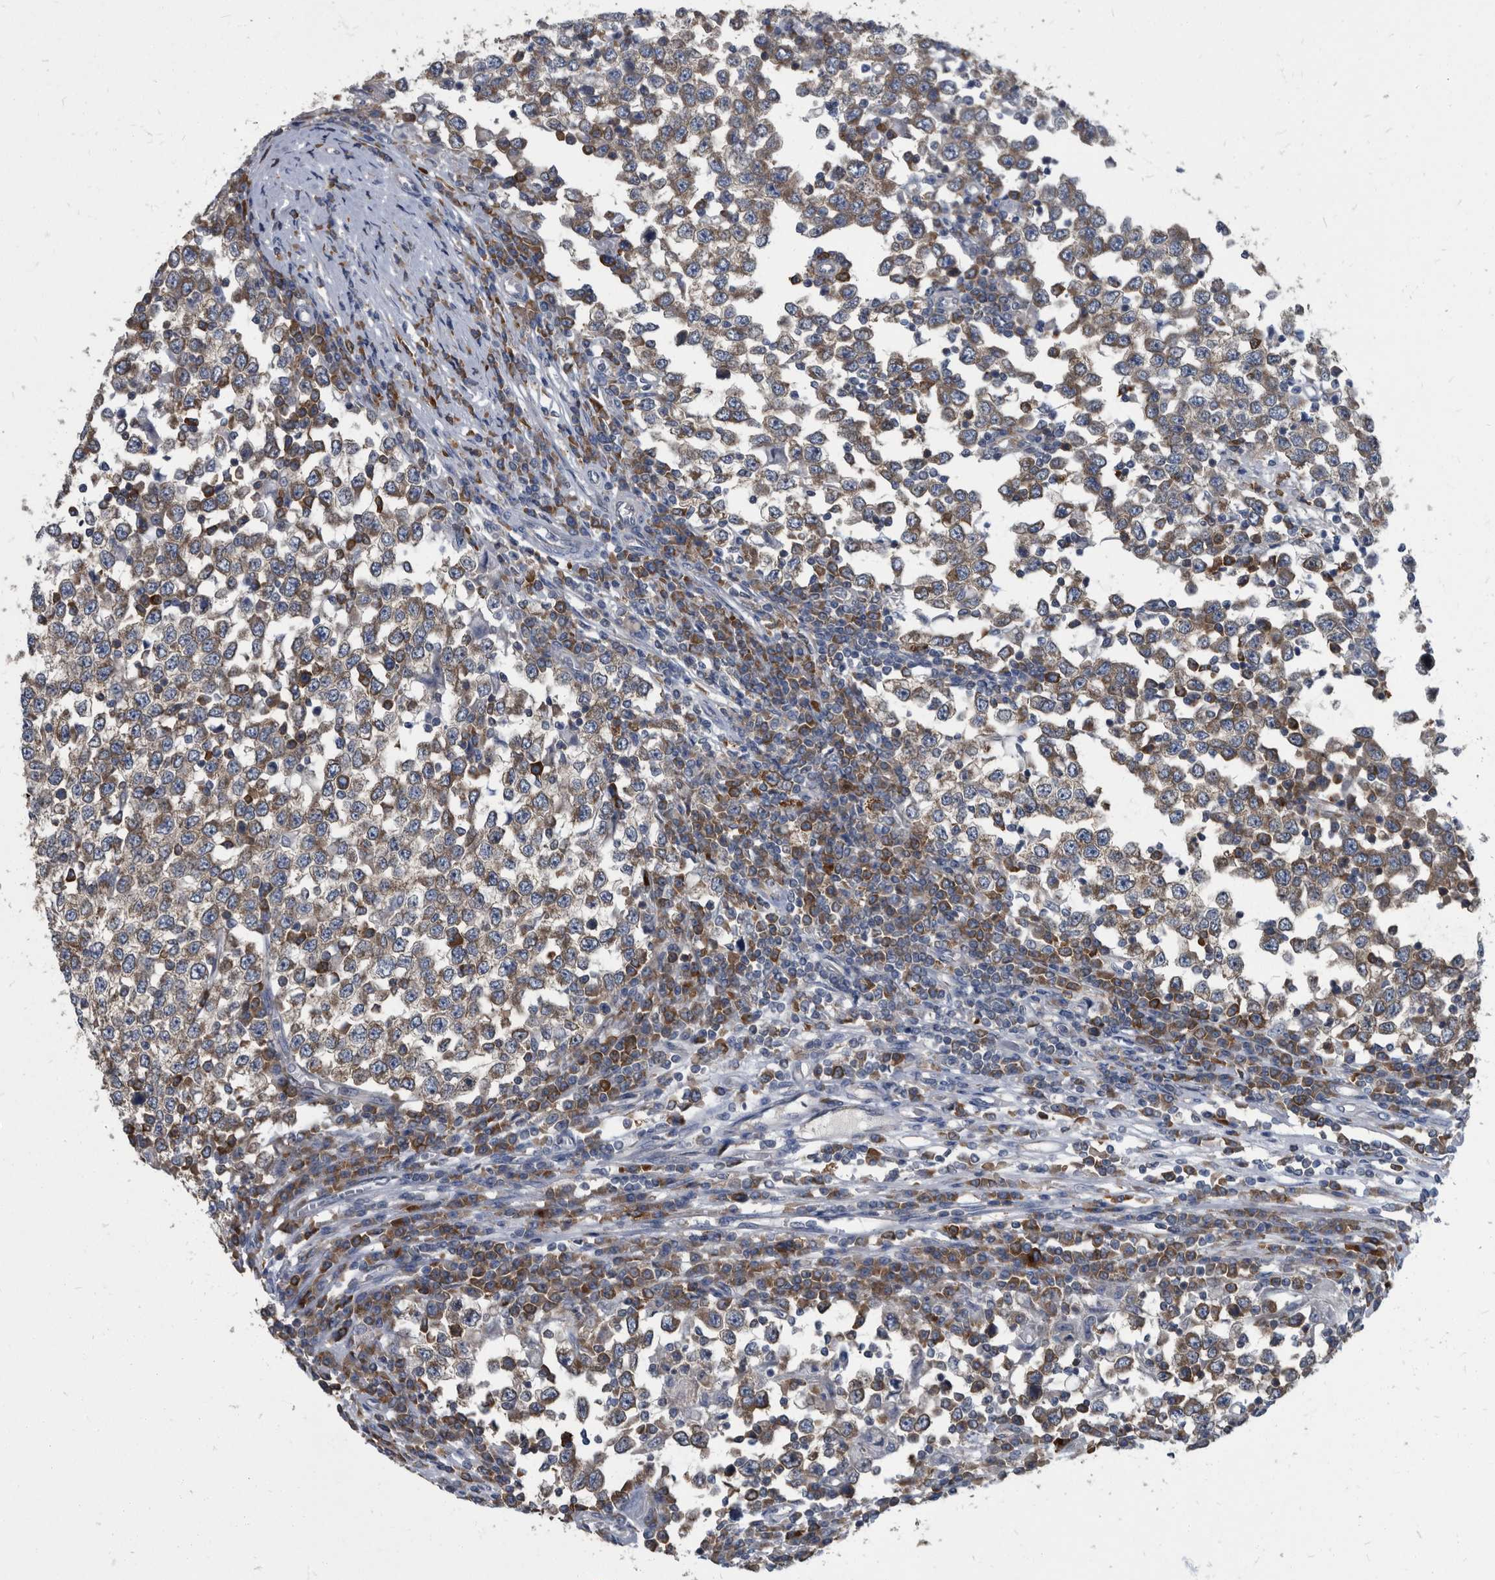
{"staining": {"intensity": "moderate", "quantity": "<25%", "location": "cytoplasmic/membranous"}, "tissue": "testis cancer", "cell_type": "Tumor cells", "image_type": "cancer", "snomed": [{"axis": "morphology", "description": "Seminoma, NOS"}, {"axis": "topography", "description": "Testis"}], "caption": "This micrograph reveals immunohistochemistry staining of testis seminoma, with low moderate cytoplasmic/membranous positivity in approximately <25% of tumor cells.", "gene": "CDV3", "patient": {"sex": "male", "age": 65}}